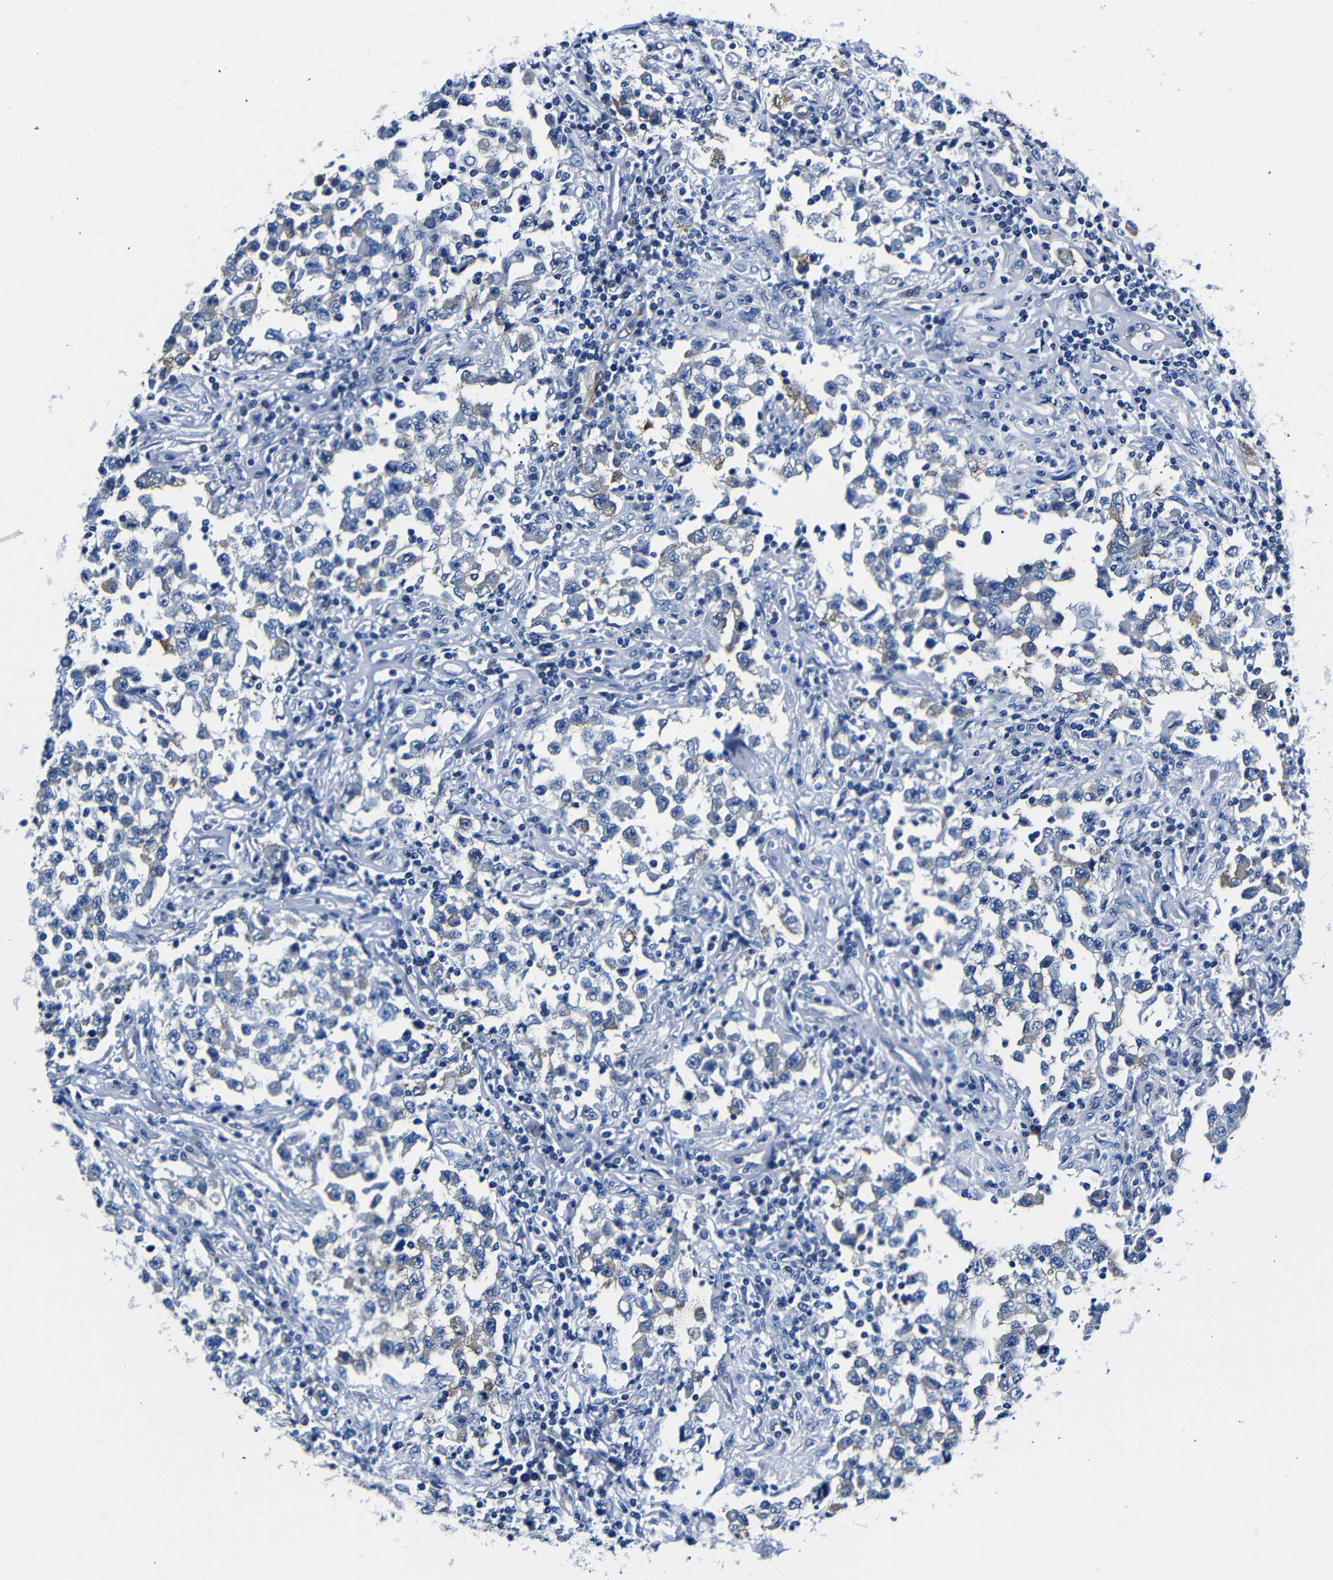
{"staining": {"intensity": "weak", "quantity": "<25%", "location": "cytoplasmic/membranous"}, "tissue": "testis cancer", "cell_type": "Tumor cells", "image_type": "cancer", "snomed": [{"axis": "morphology", "description": "Carcinoma, Embryonal, NOS"}, {"axis": "topography", "description": "Testis"}], "caption": "The micrograph demonstrates no significant positivity in tumor cells of testis cancer (embryonal carcinoma).", "gene": "LRIG1", "patient": {"sex": "male", "age": 21}}